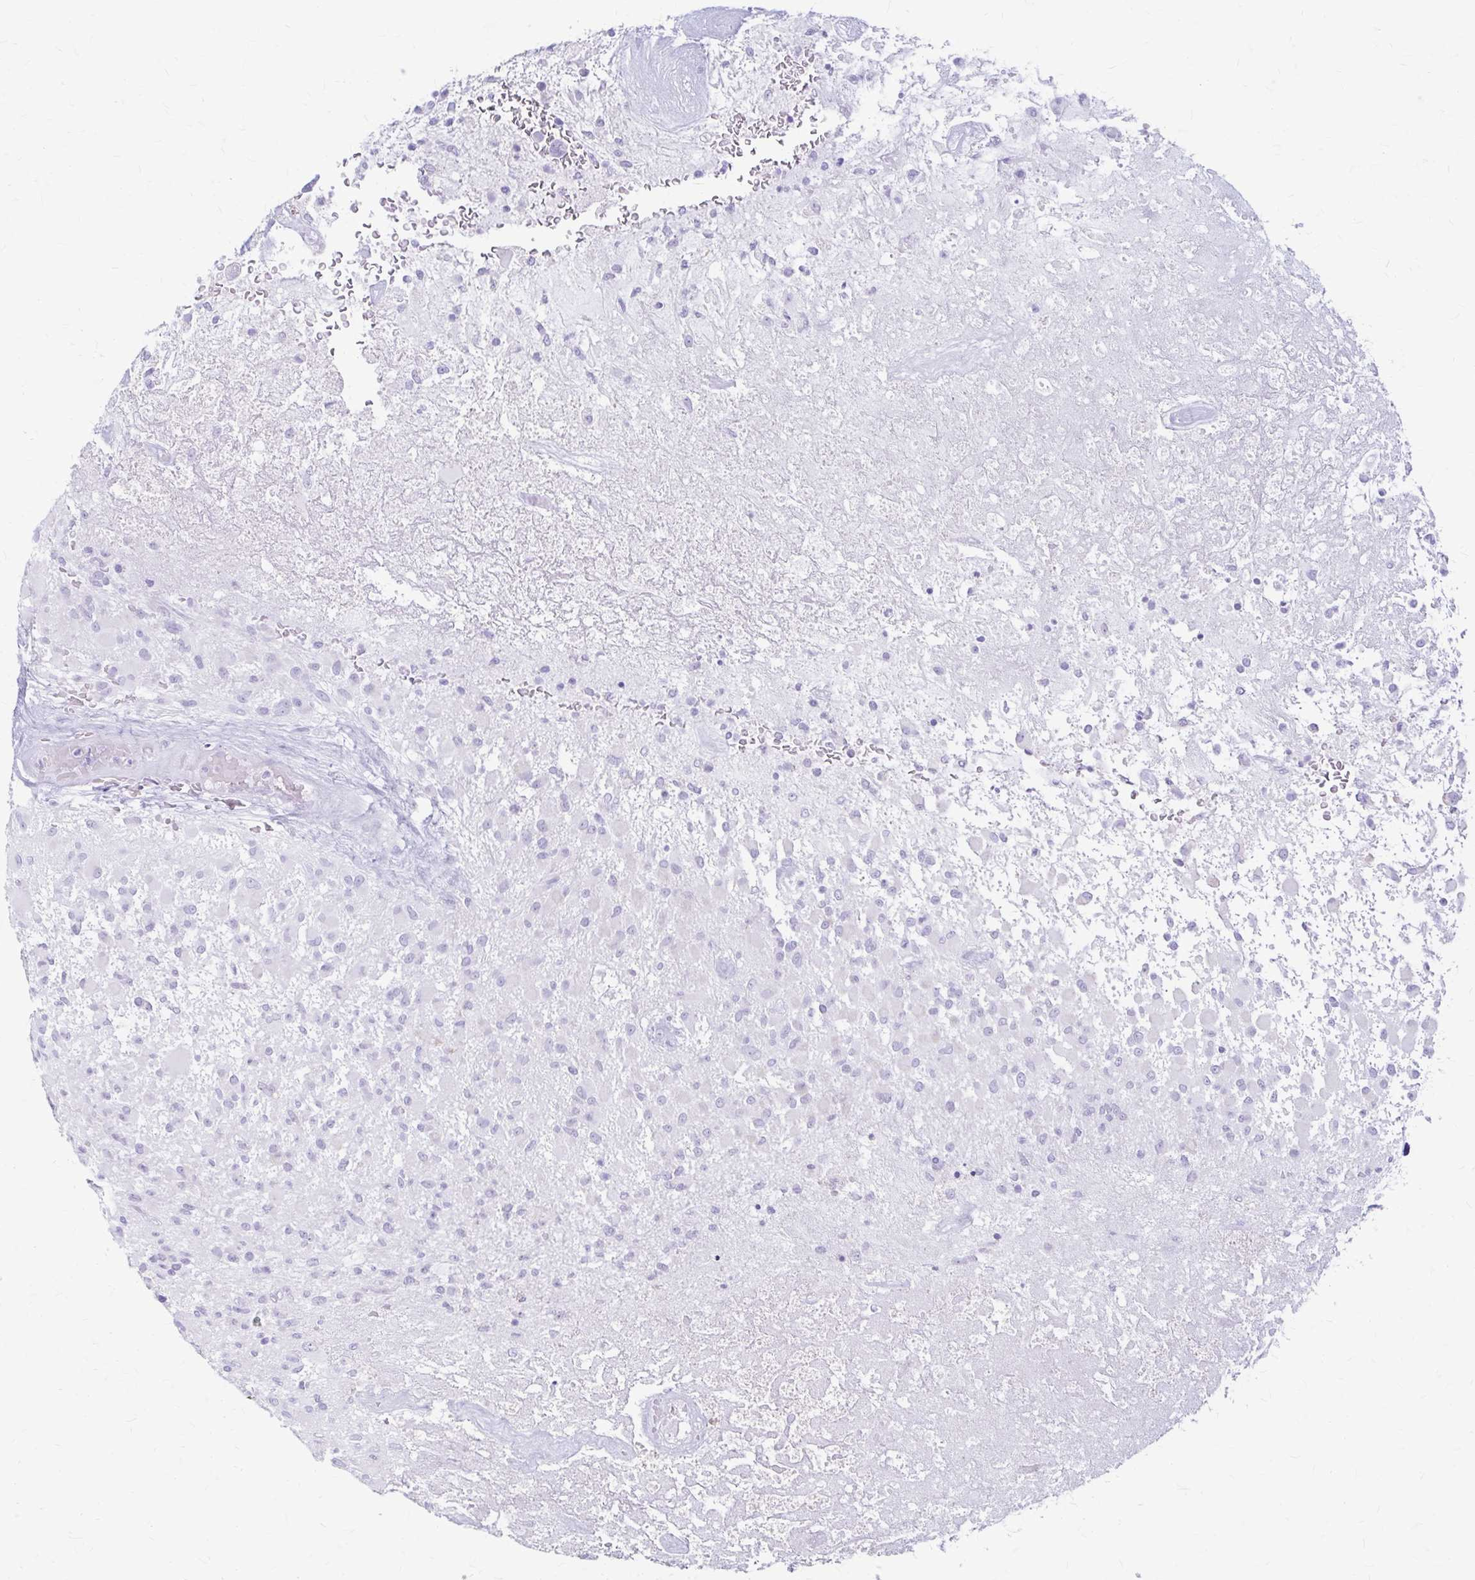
{"staining": {"intensity": "negative", "quantity": "none", "location": "none"}, "tissue": "glioma", "cell_type": "Tumor cells", "image_type": "cancer", "snomed": [{"axis": "morphology", "description": "Glioma, malignant, High grade"}, {"axis": "topography", "description": "Brain"}], "caption": "An IHC photomicrograph of glioma is shown. There is no staining in tumor cells of glioma.", "gene": "KLHDC7A", "patient": {"sex": "female", "age": 67}}